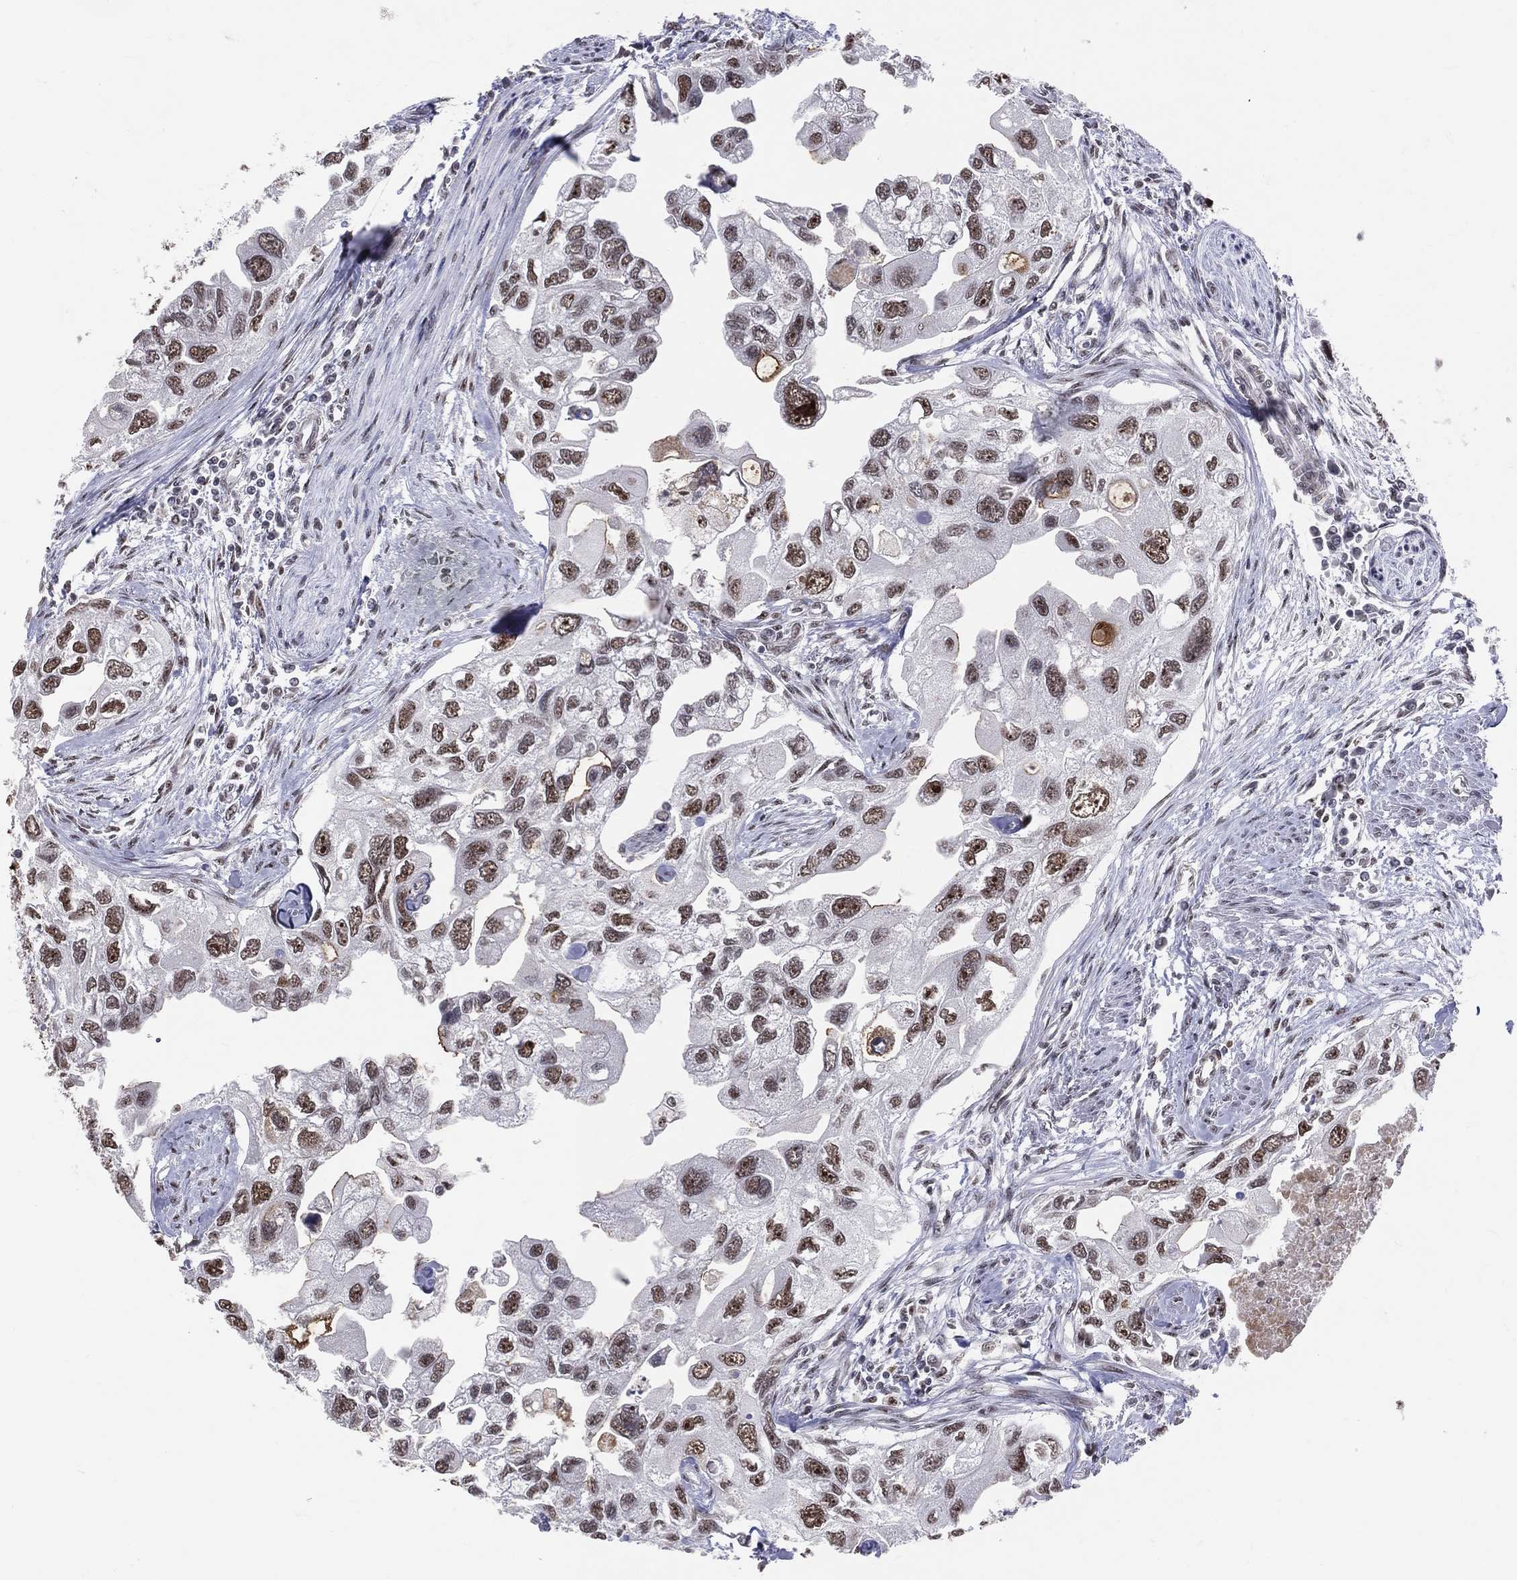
{"staining": {"intensity": "strong", "quantity": ">75%", "location": "nuclear"}, "tissue": "urothelial cancer", "cell_type": "Tumor cells", "image_type": "cancer", "snomed": [{"axis": "morphology", "description": "Urothelial carcinoma, High grade"}, {"axis": "topography", "description": "Urinary bladder"}], "caption": "Protein analysis of urothelial carcinoma (high-grade) tissue demonstrates strong nuclear positivity in about >75% of tumor cells.", "gene": "CDK7", "patient": {"sex": "male", "age": 59}}